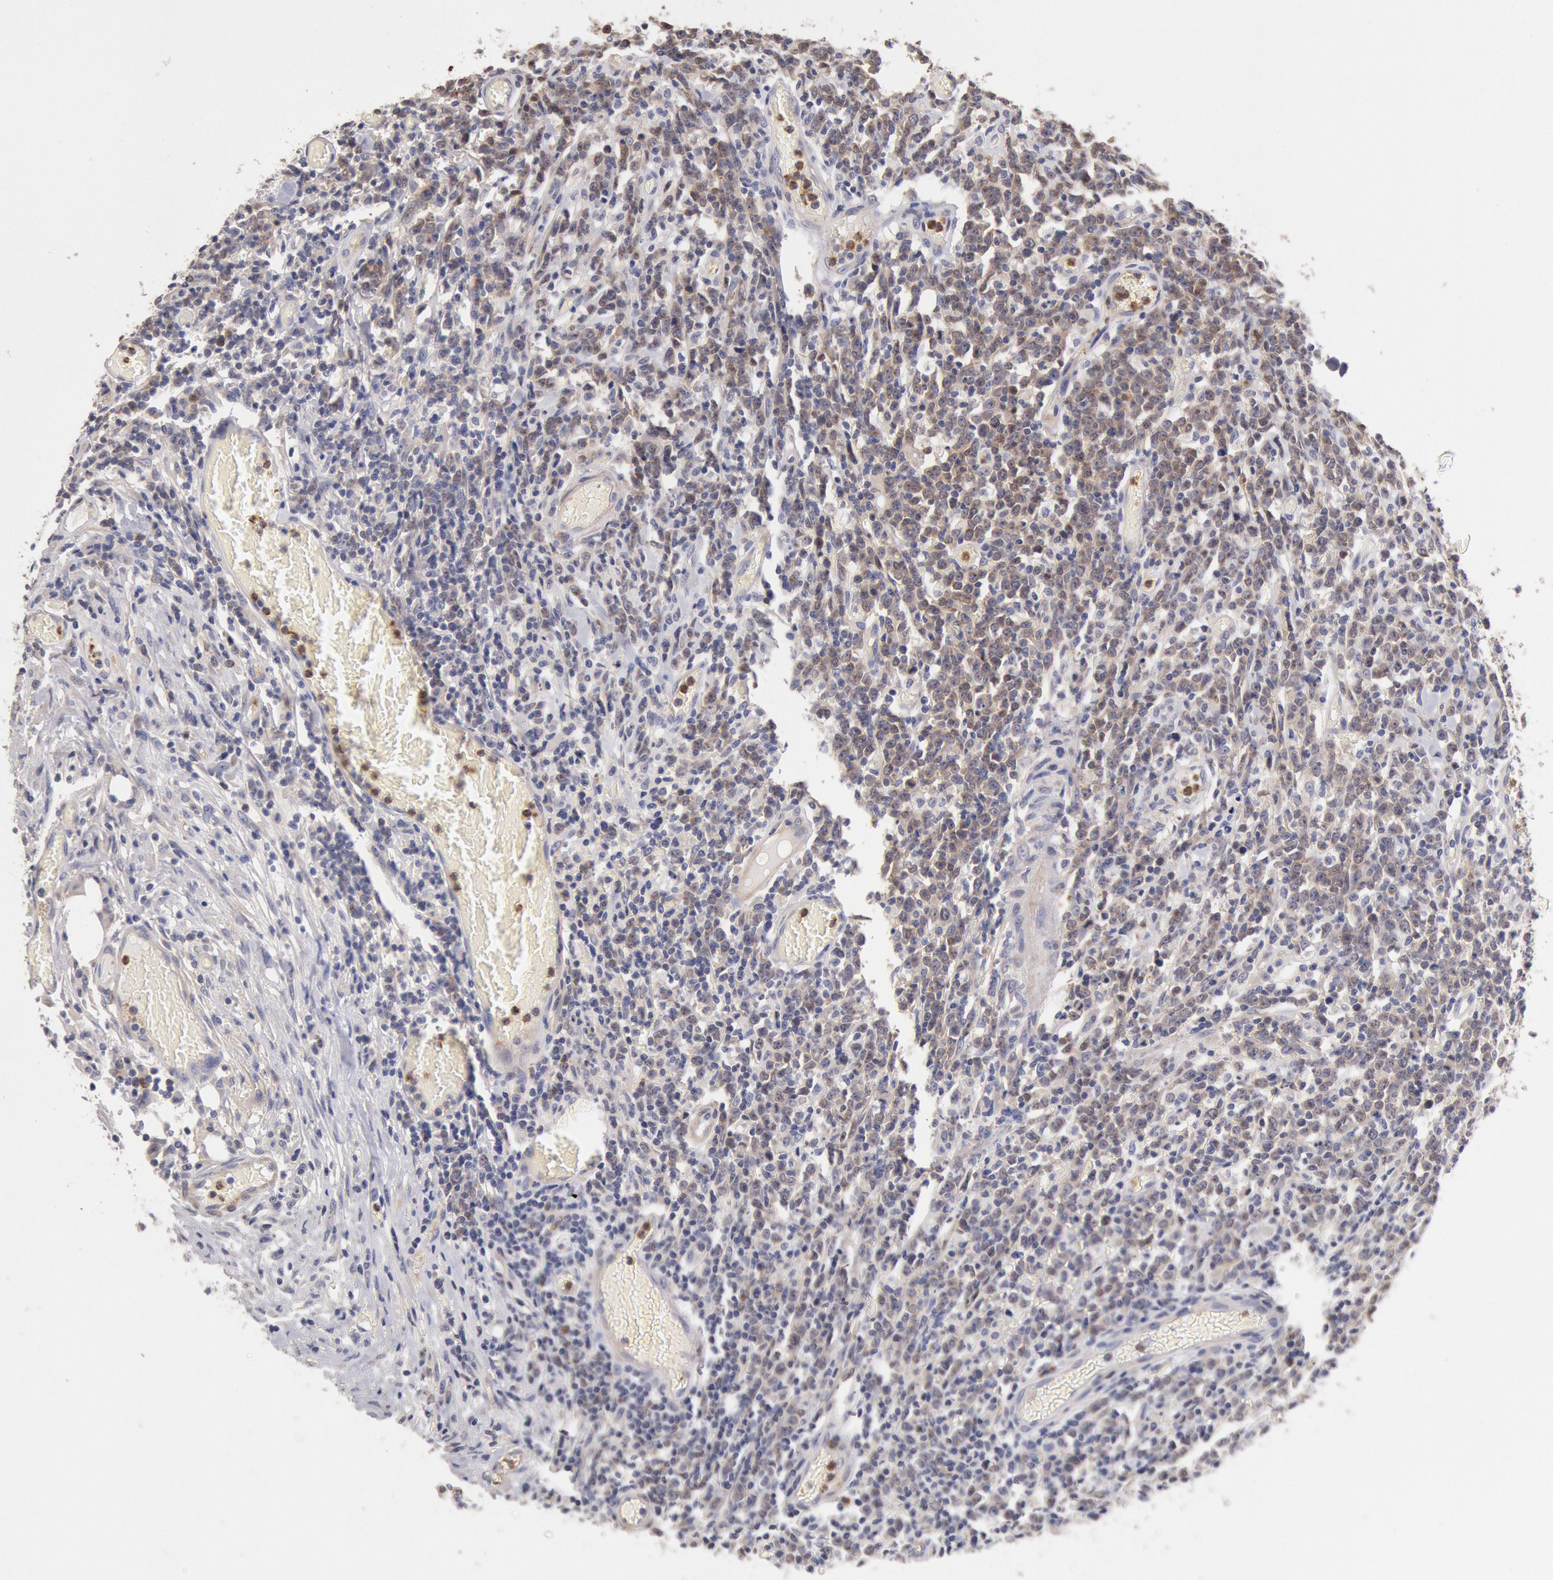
{"staining": {"intensity": "moderate", "quantity": "25%-75%", "location": "cytoplasmic/membranous"}, "tissue": "lymphoma", "cell_type": "Tumor cells", "image_type": "cancer", "snomed": [{"axis": "morphology", "description": "Malignant lymphoma, non-Hodgkin's type, High grade"}, {"axis": "topography", "description": "Colon"}], "caption": "High-grade malignant lymphoma, non-Hodgkin's type tissue displays moderate cytoplasmic/membranous positivity in approximately 25%-75% of tumor cells", "gene": "TMED8", "patient": {"sex": "male", "age": 82}}